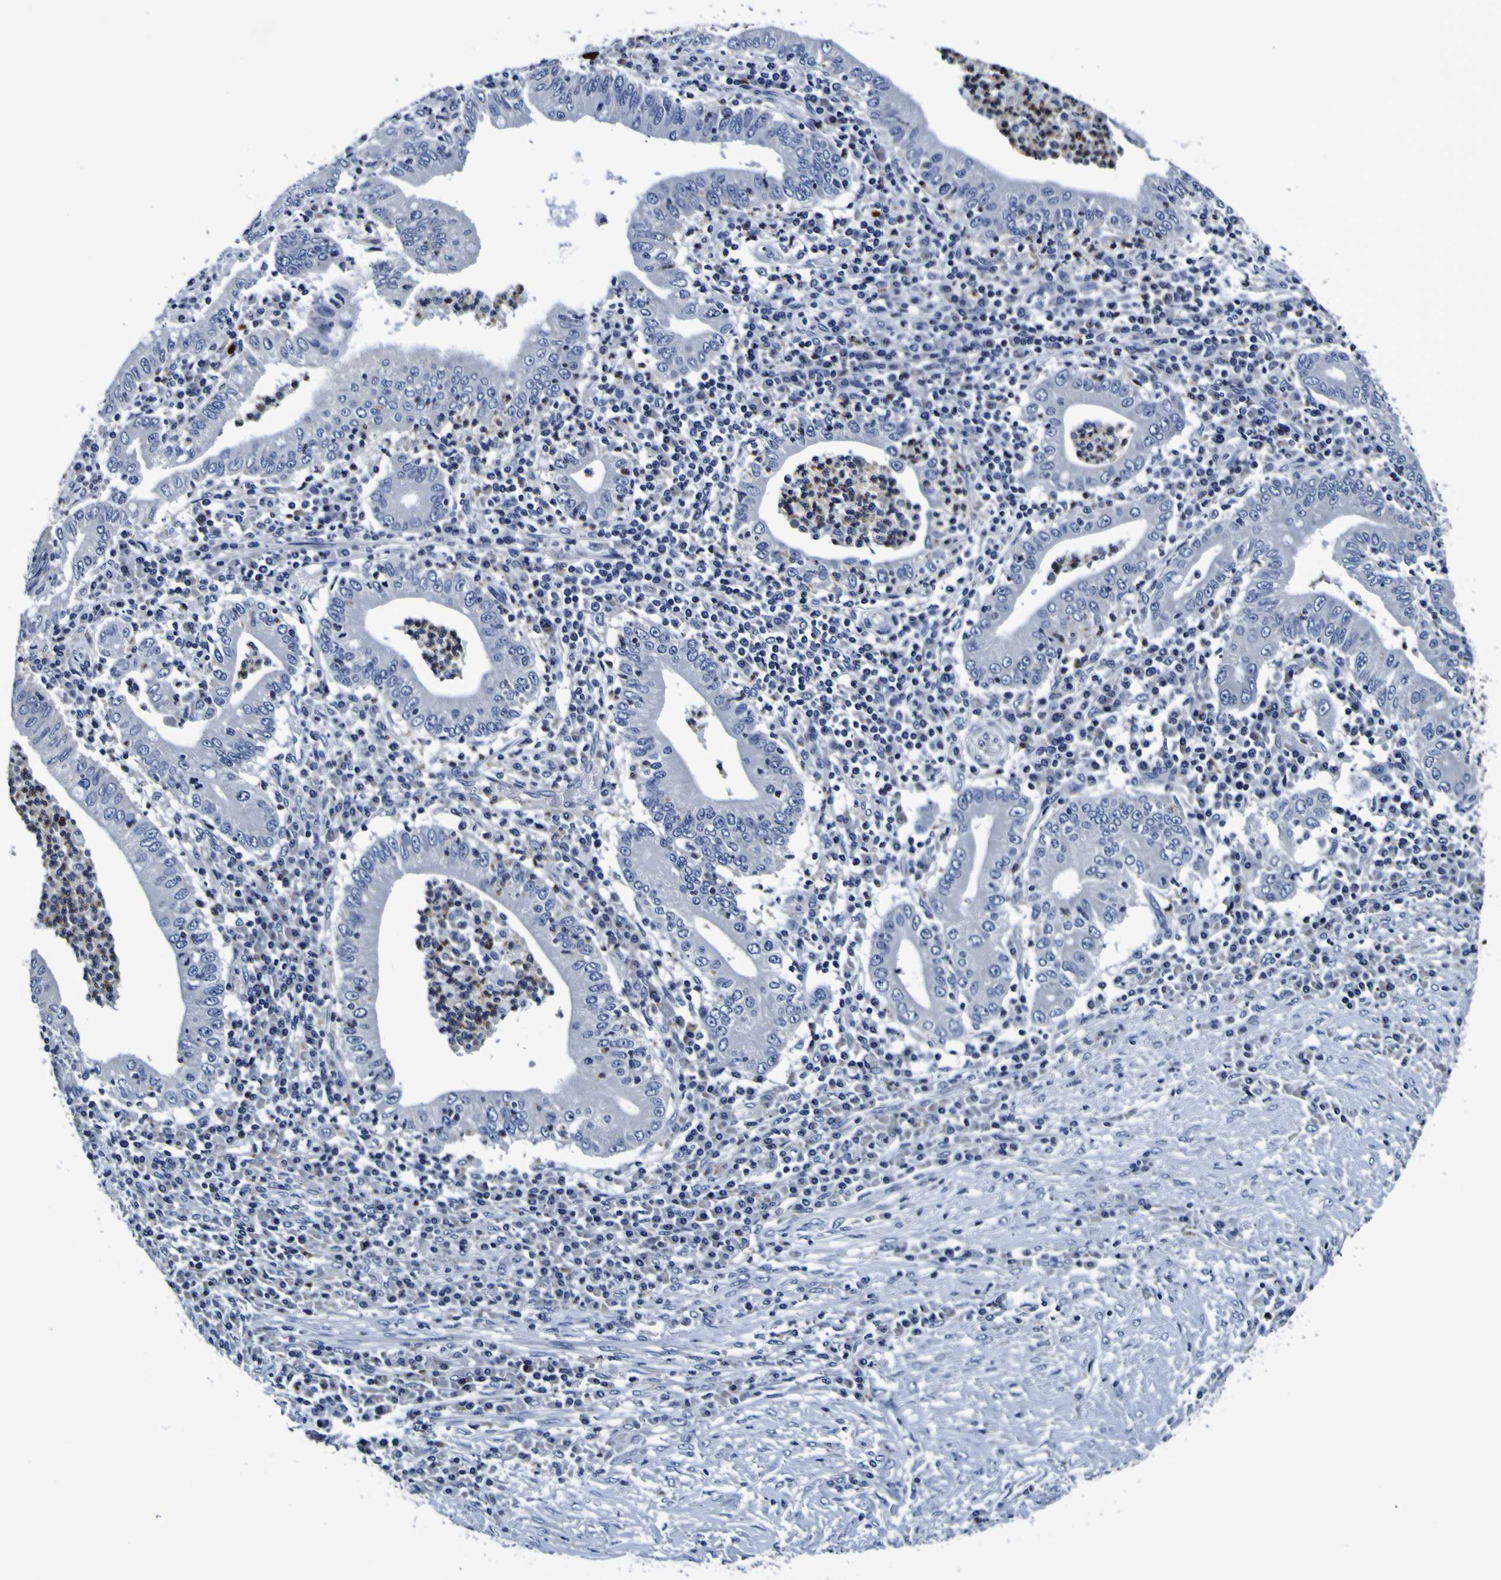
{"staining": {"intensity": "negative", "quantity": "none", "location": "none"}, "tissue": "stomach cancer", "cell_type": "Tumor cells", "image_type": "cancer", "snomed": [{"axis": "morphology", "description": "Normal tissue, NOS"}, {"axis": "morphology", "description": "Adenocarcinoma, NOS"}, {"axis": "topography", "description": "Esophagus"}, {"axis": "topography", "description": "Stomach, upper"}, {"axis": "topography", "description": "Peripheral nerve tissue"}], "caption": "Image shows no protein positivity in tumor cells of stomach cancer (adenocarcinoma) tissue.", "gene": "PANK4", "patient": {"sex": "male", "age": 62}}